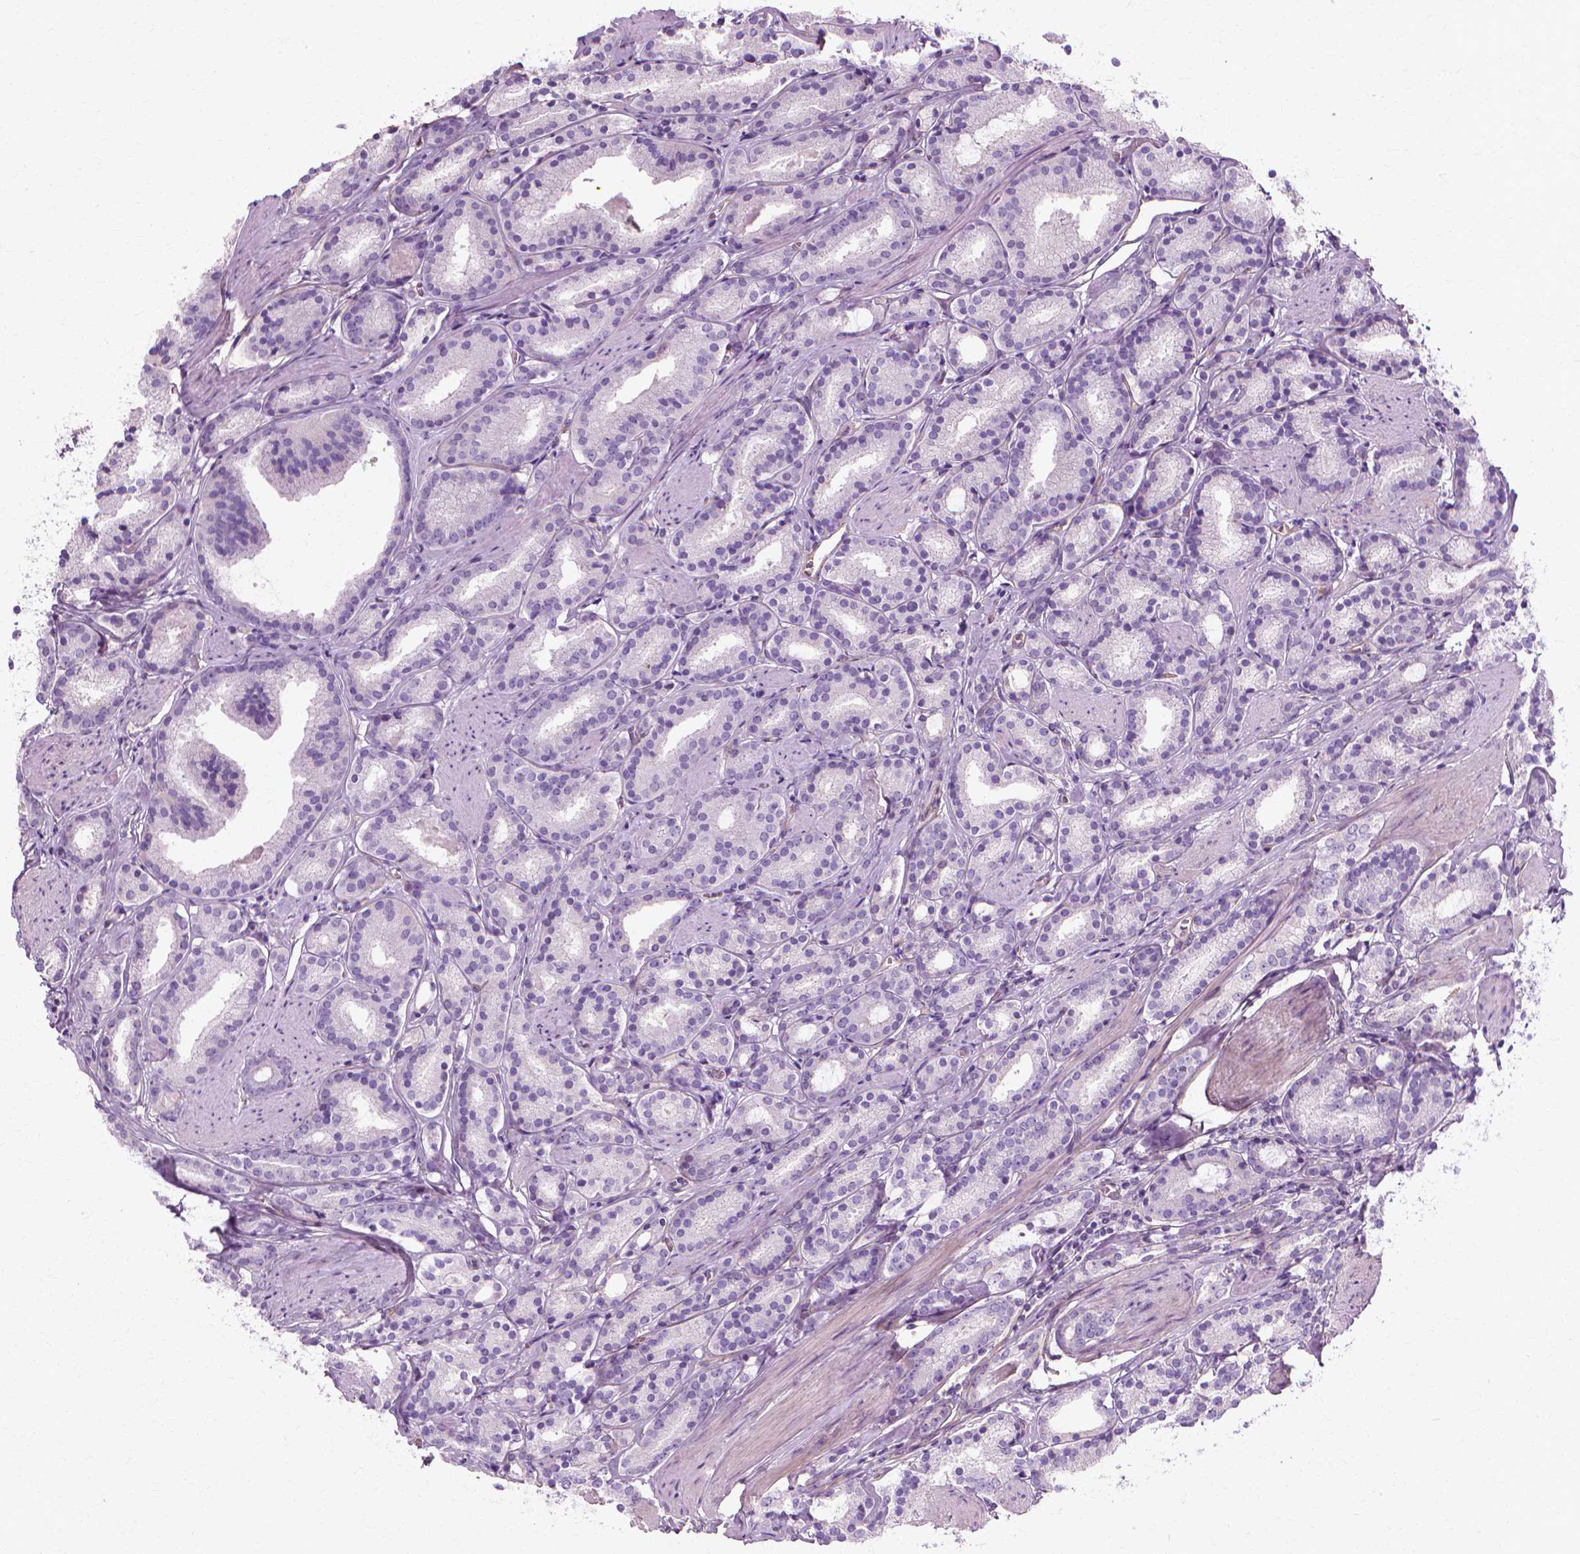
{"staining": {"intensity": "negative", "quantity": "none", "location": "none"}, "tissue": "prostate cancer", "cell_type": "Tumor cells", "image_type": "cancer", "snomed": [{"axis": "morphology", "description": "Adenocarcinoma, High grade"}, {"axis": "topography", "description": "Prostate"}], "caption": "Tumor cells show no significant positivity in prostate cancer (high-grade adenocarcinoma). (DAB (3,3'-diaminobenzidine) immunohistochemistry (IHC), high magnification).", "gene": "CFAP157", "patient": {"sex": "male", "age": 63}}